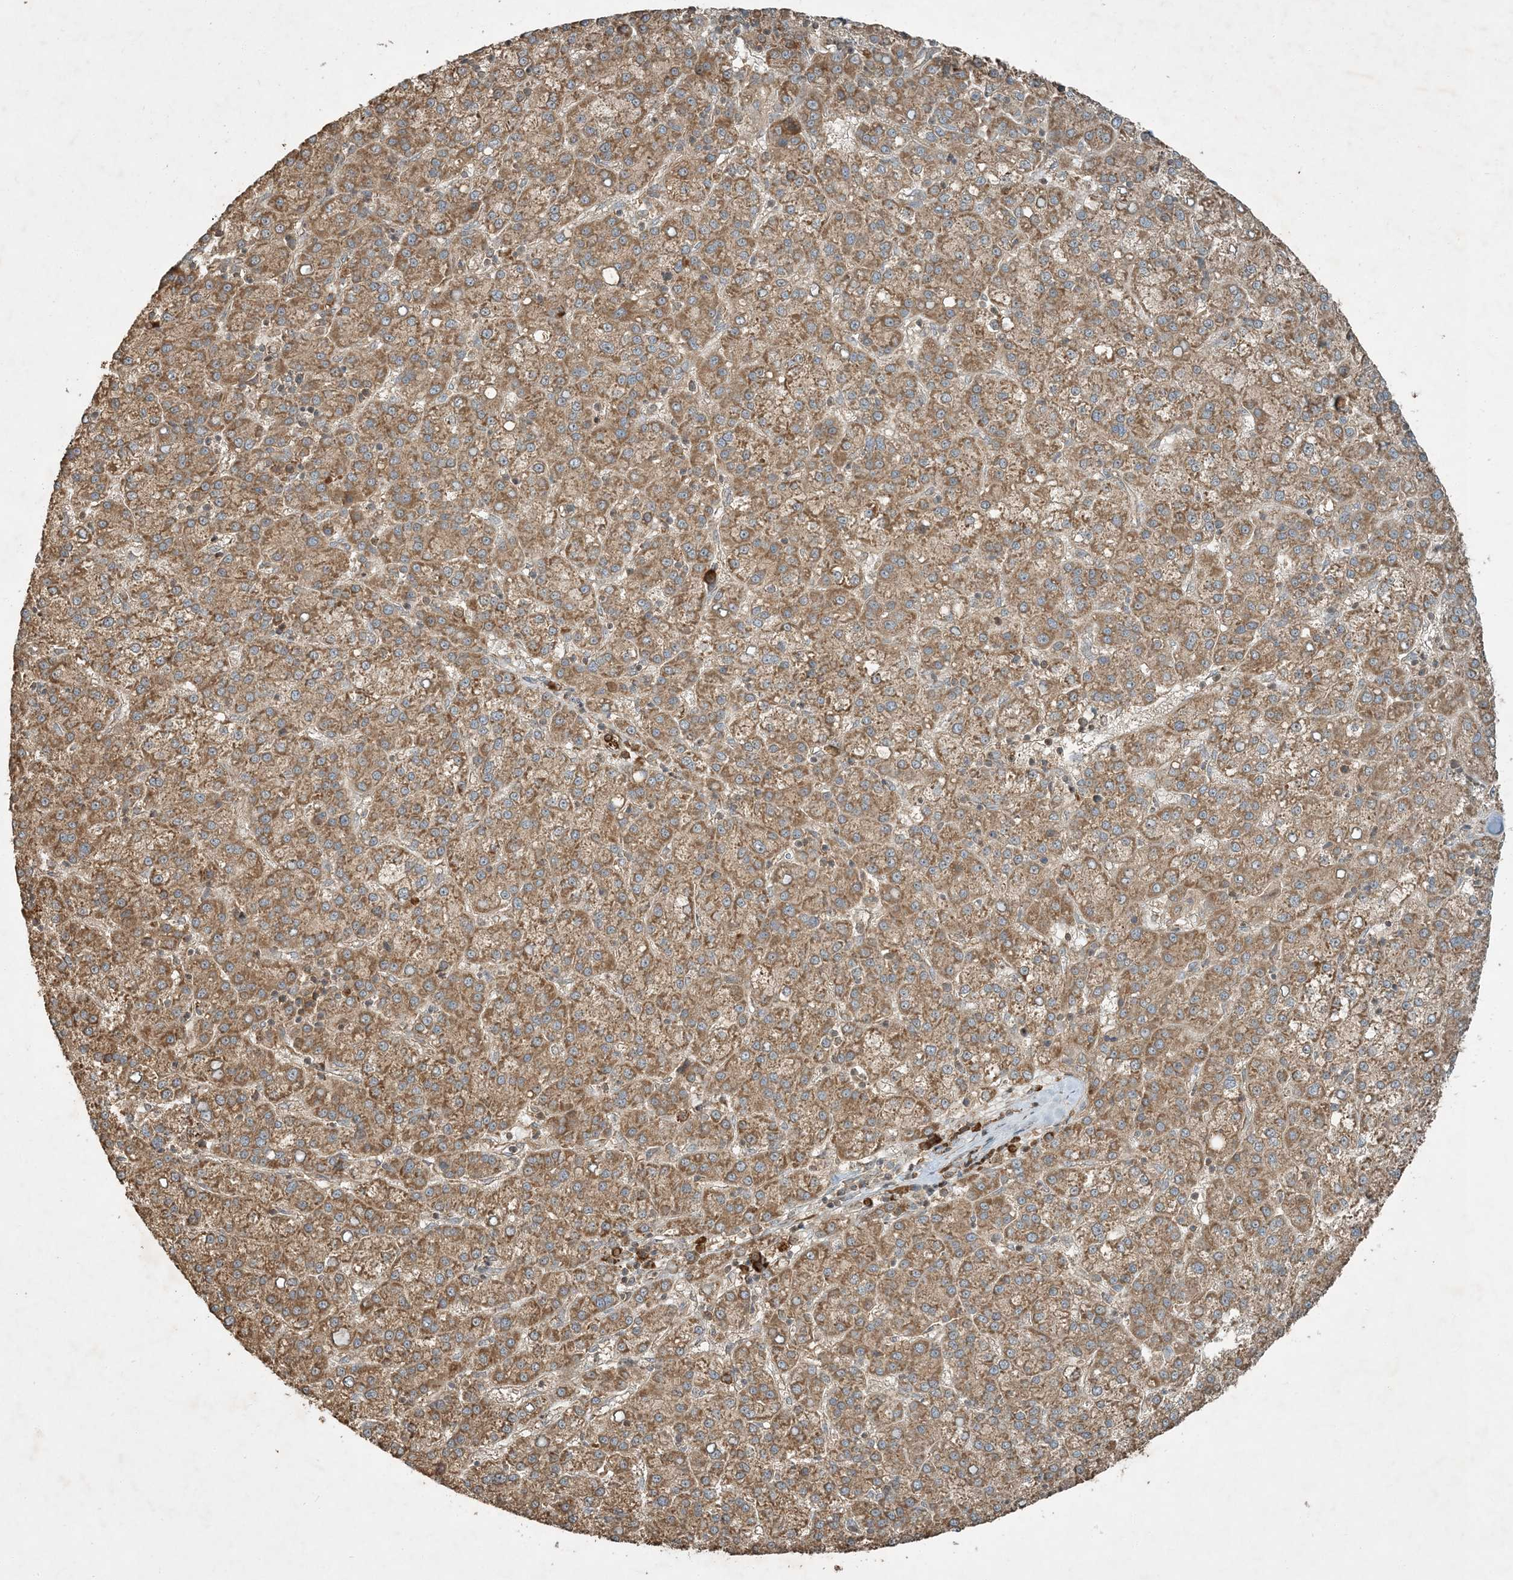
{"staining": {"intensity": "moderate", "quantity": ">75%", "location": "cytoplasmic/membranous"}, "tissue": "liver cancer", "cell_type": "Tumor cells", "image_type": "cancer", "snomed": [{"axis": "morphology", "description": "Carcinoma, Hepatocellular, NOS"}, {"axis": "topography", "description": "Liver"}], "caption": "DAB (3,3'-diaminobenzidine) immunohistochemical staining of human hepatocellular carcinoma (liver) demonstrates moderate cytoplasmic/membranous protein positivity in approximately >75% of tumor cells.", "gene": "COMMD8", "patient": {"sex": "female", "age": 58}}